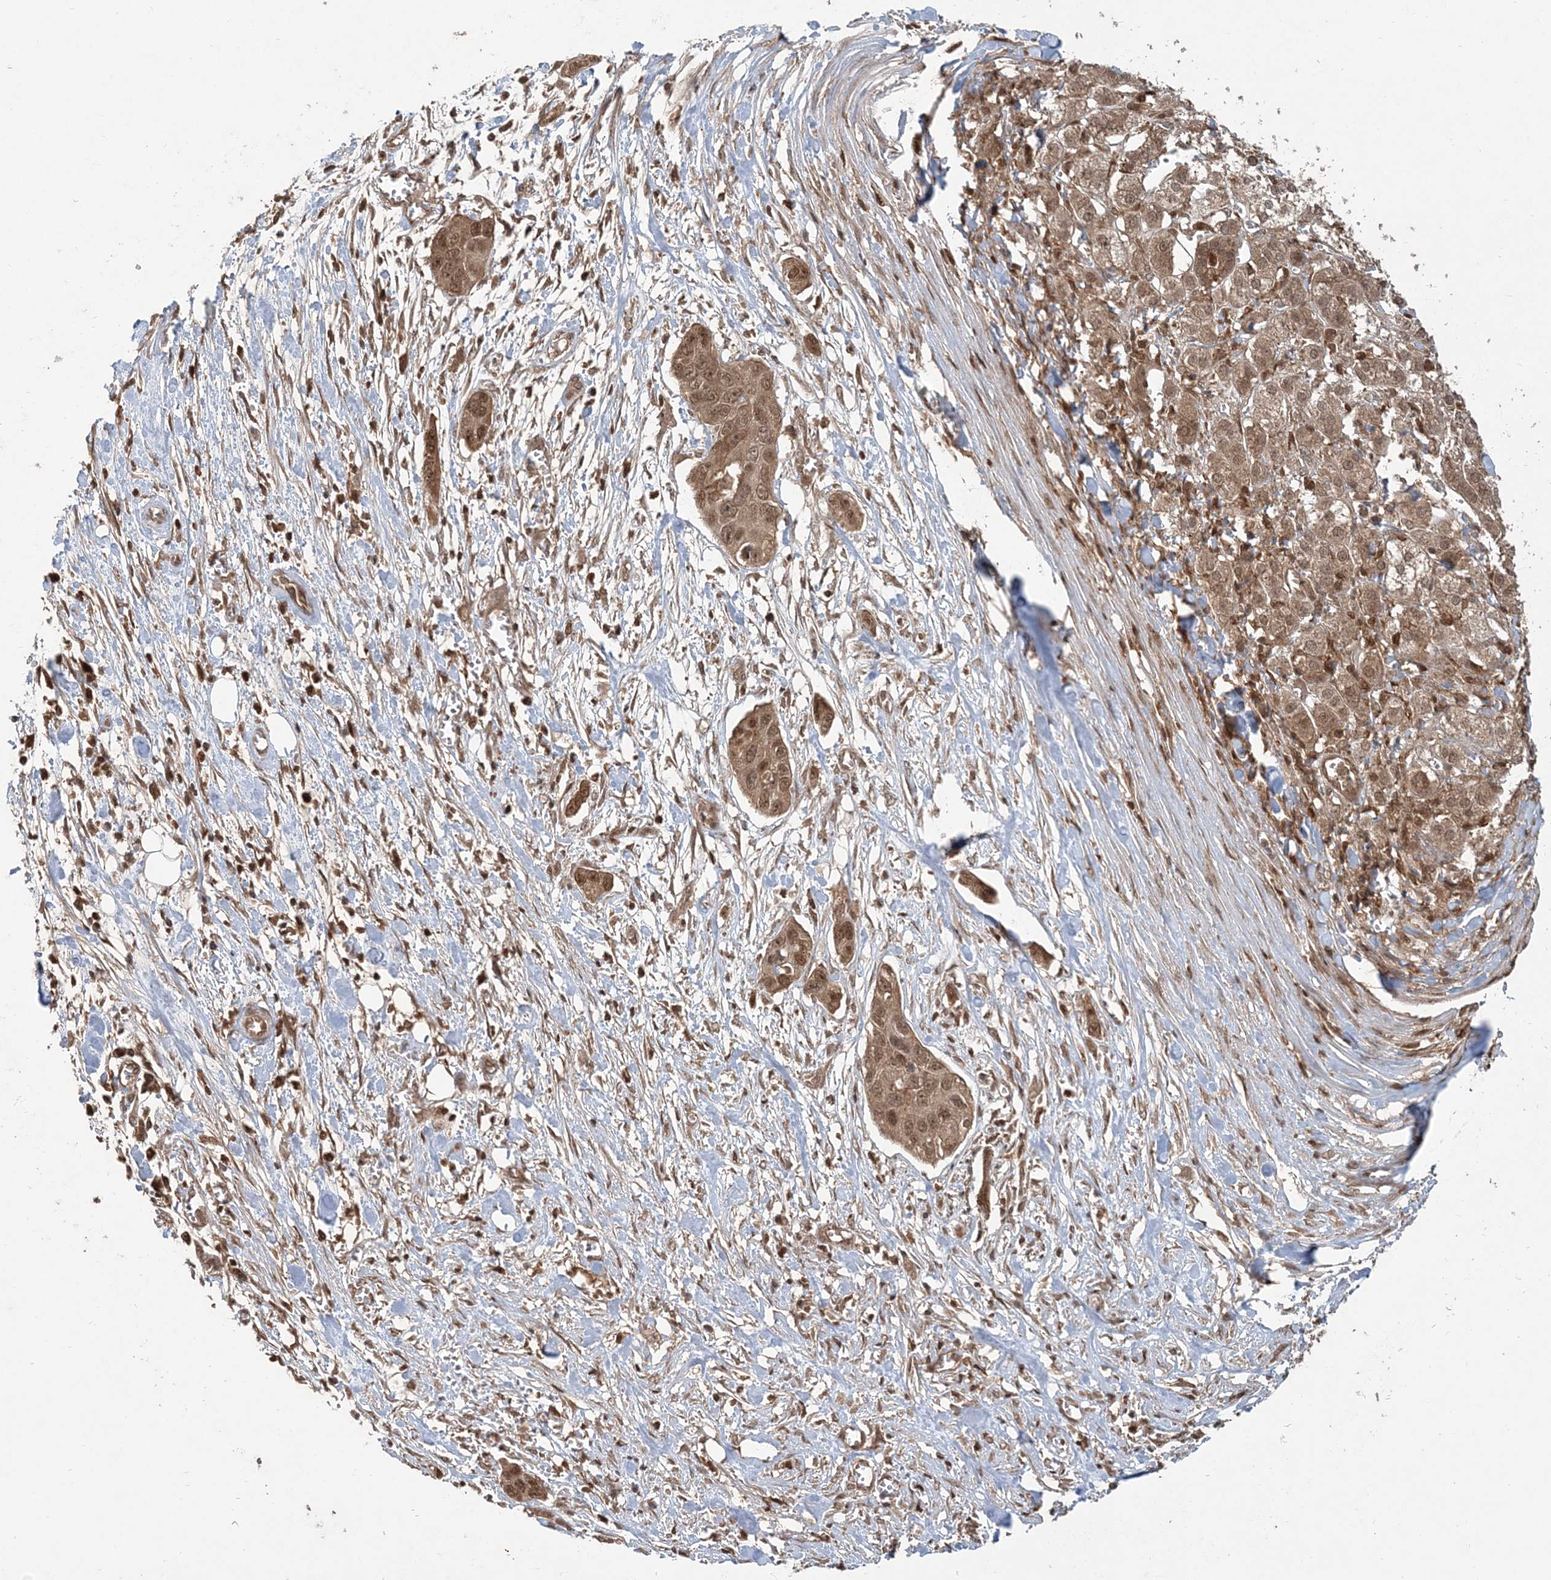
{"staining": {"intensity": "moderate", "quantity": ">75%", "location": "cytoplasmic/membranous,nuclear"}, "tissue": "pancreatic cancer", "cell_type": "Tumor cells", "image_type": "cancer", "snomed": [{"axis": "morphology", "description": "Adenocarcinoma, NOS"}, {"axis": "topography", "description": "Pancreas"}], "caption": "An image of human adenocarcinoma (pancreatic) stained for a protein reveals moderate cytoplasmic/membranous and nuclear brown staining in tumor cells.", "gene": "CAB39", "patient": {"sex": "female", "age": 60}}